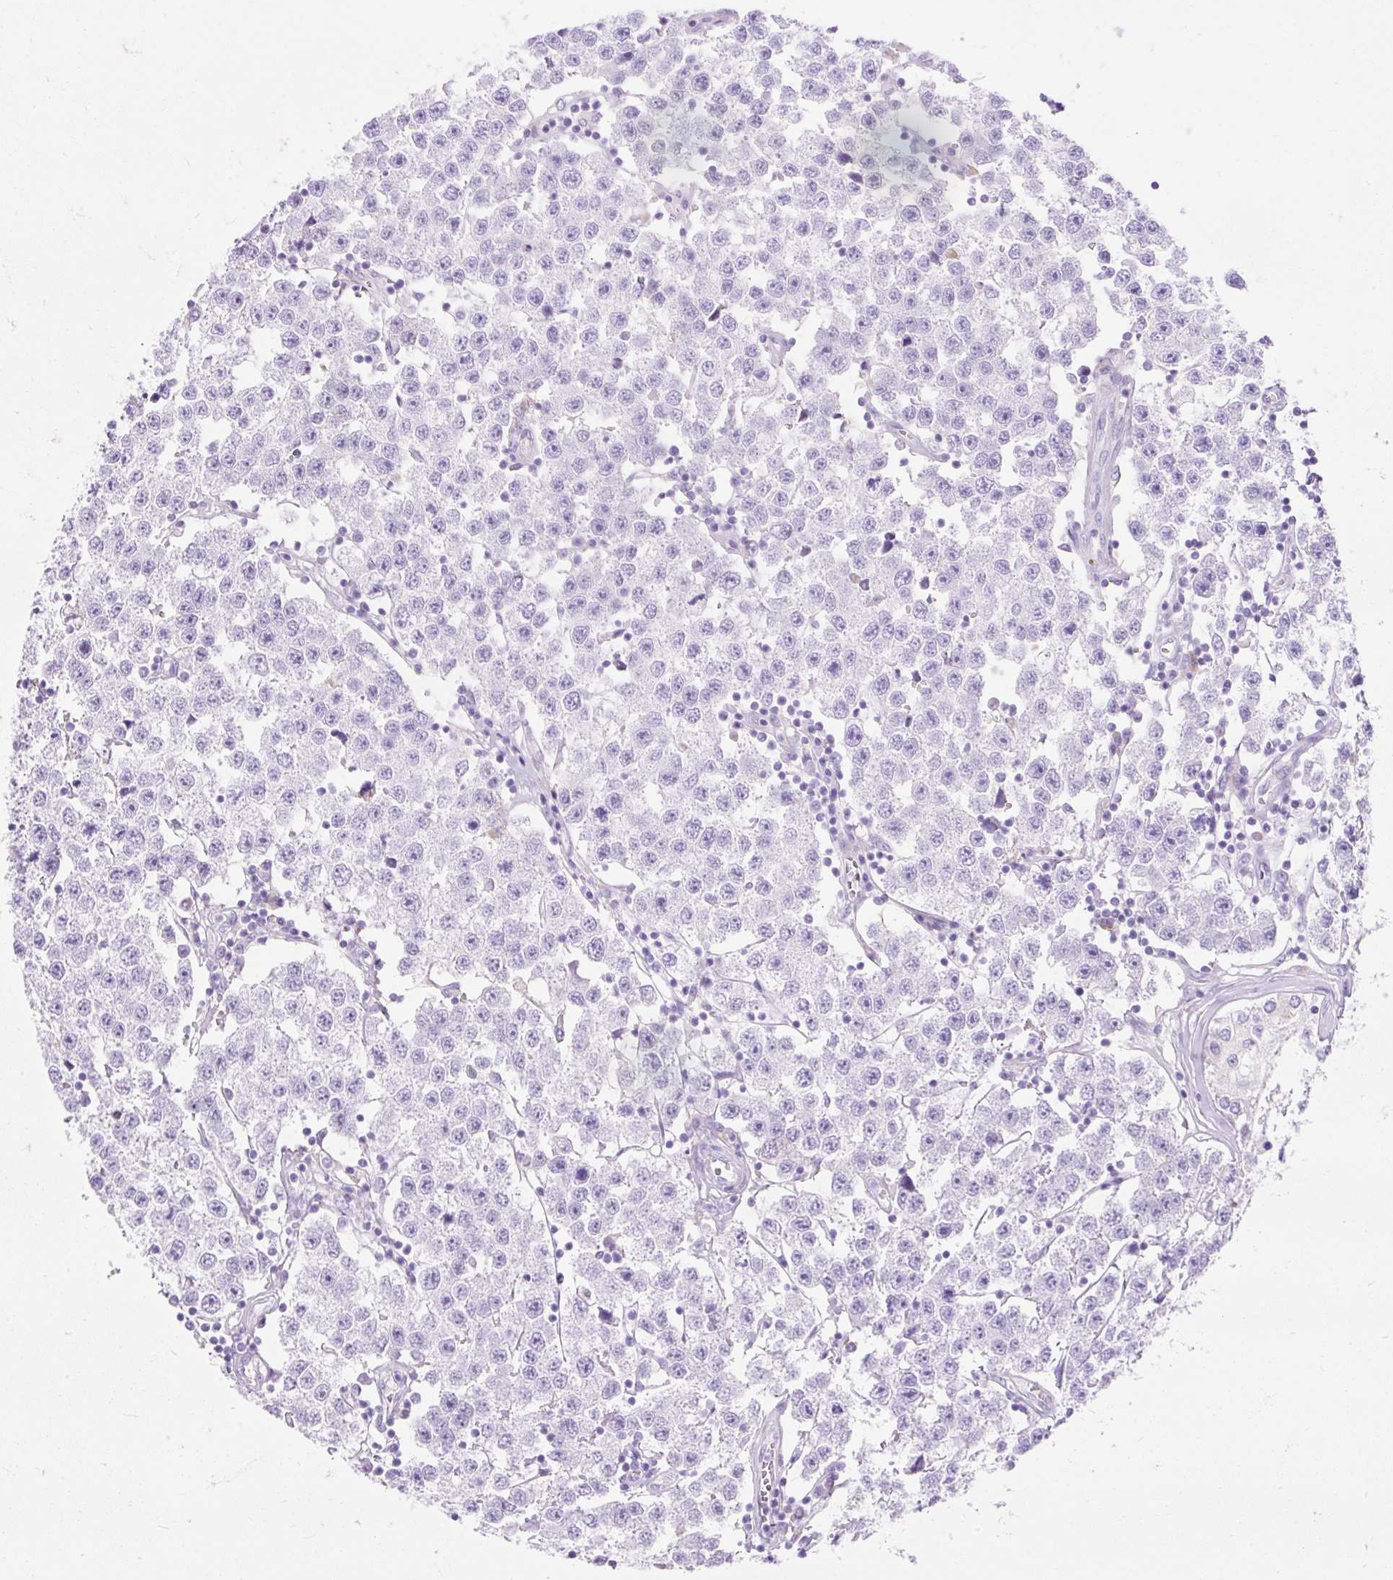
{"staining": {"intensity": "negative", "quantity": "none", "location": "none"}, "tissue": "testis cancer", "cell_type": "Tumor cells", "image_type": "cancer", "snomed": [{"axis": "morphology", "description": "Seminoma, NOS"}, {"axis": "topography", "description": "Testis"}], "caption": "High magnification brightfield microscopy of seminoma (testis) stained with DAB (3,3'-diaminobenzidine) (brown) and counterstained with hematoxylin (blue): tumor cells show no significant positivity.", "gene": "HEXB", "patient": {"sex": "male", "age": 34}}